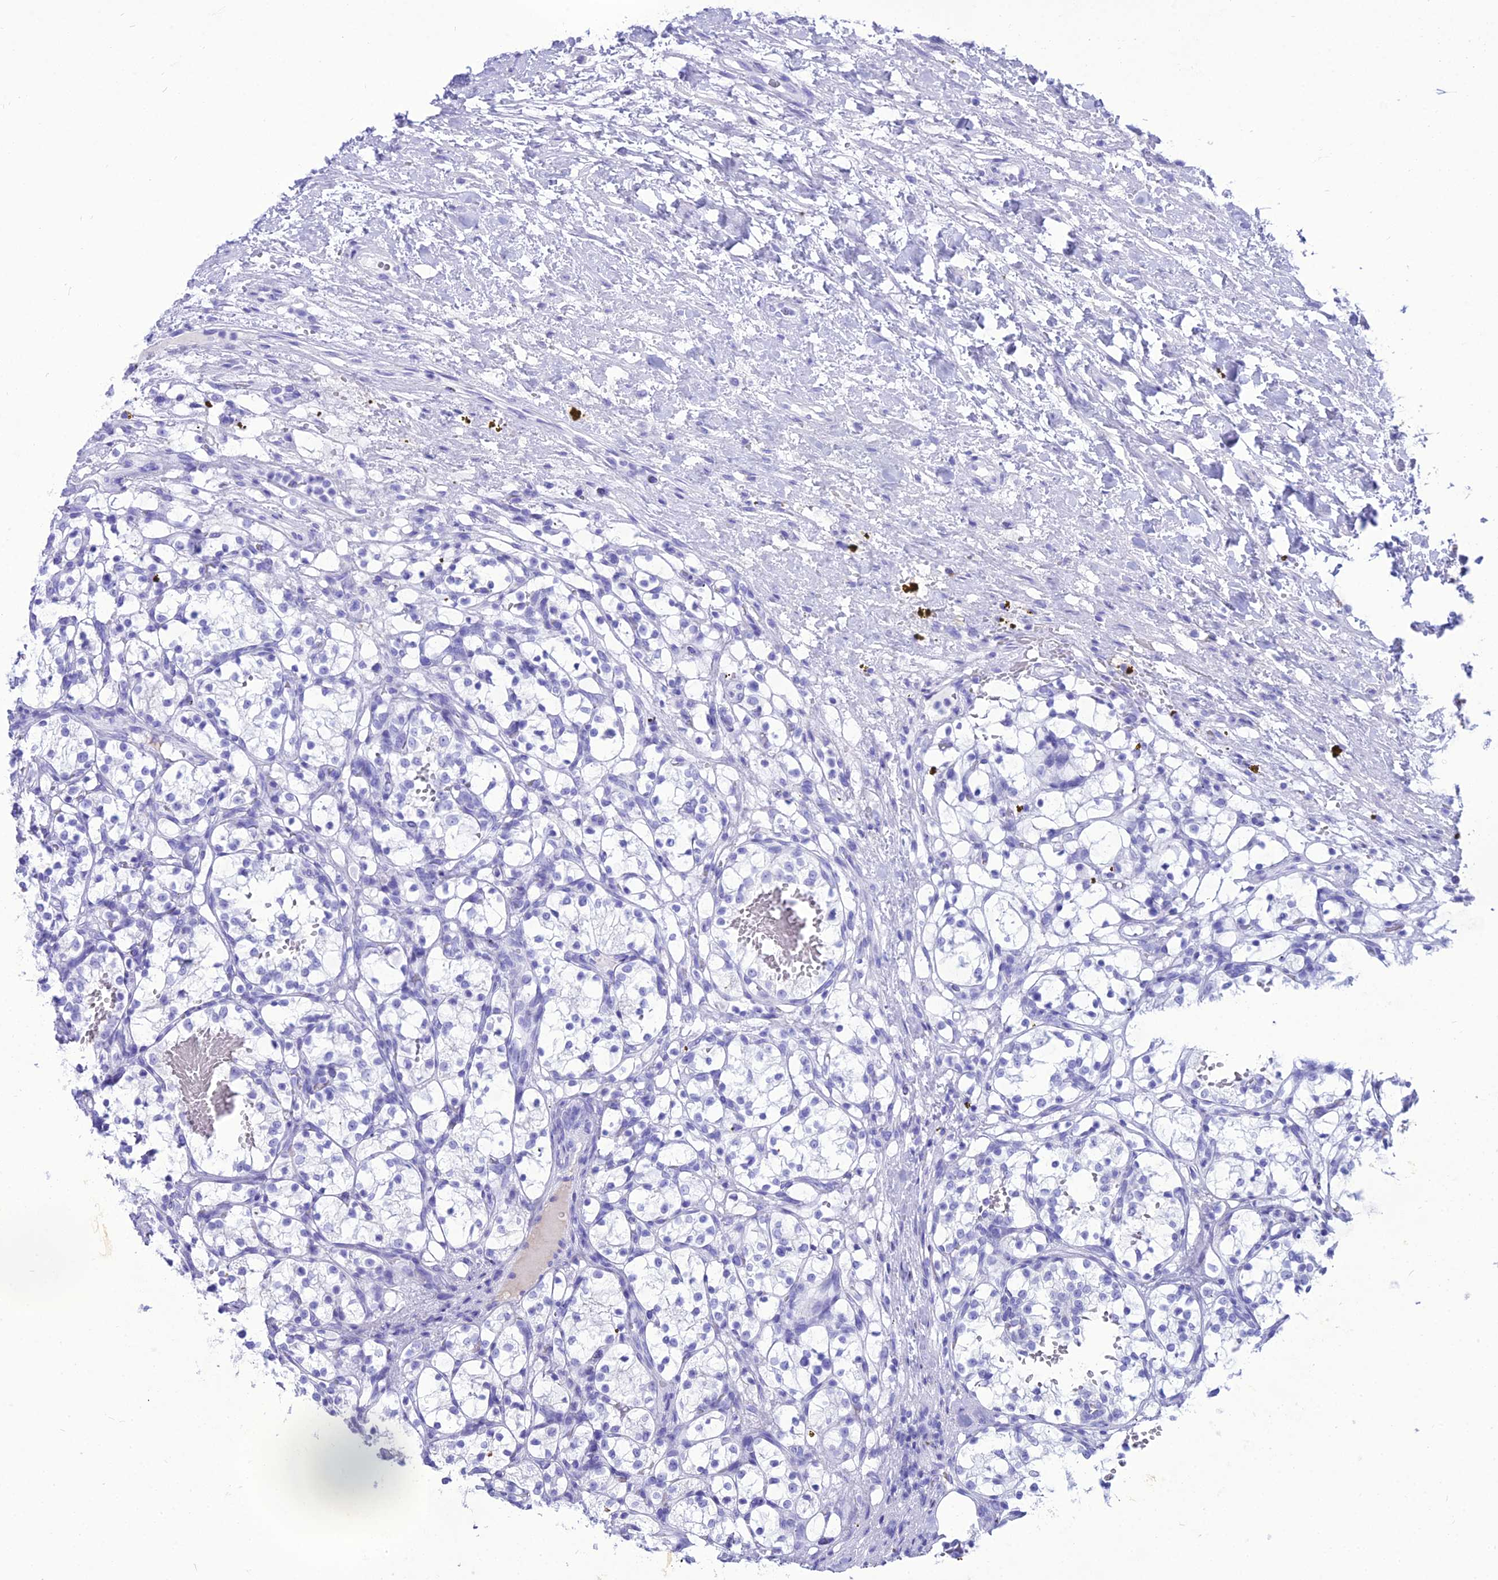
{"staining": {"intensity": "negative", "quantity": "none", "location": "none"}, "tissue": "renal cancer", "cell_type": "Tumor cells", "image_type": "cancer", "snomed": [{"axis": "morphology", "description": "Adenocarcinoma, NOS"}, {"axis": "topography", "description": "Kidney"}], "caption": "Immunohistochemical staining of human renal cancer exhibits no significant staining in tumor cells.", "gene": "PNMA5", "patient": {"sex": "female", "age": 69}}